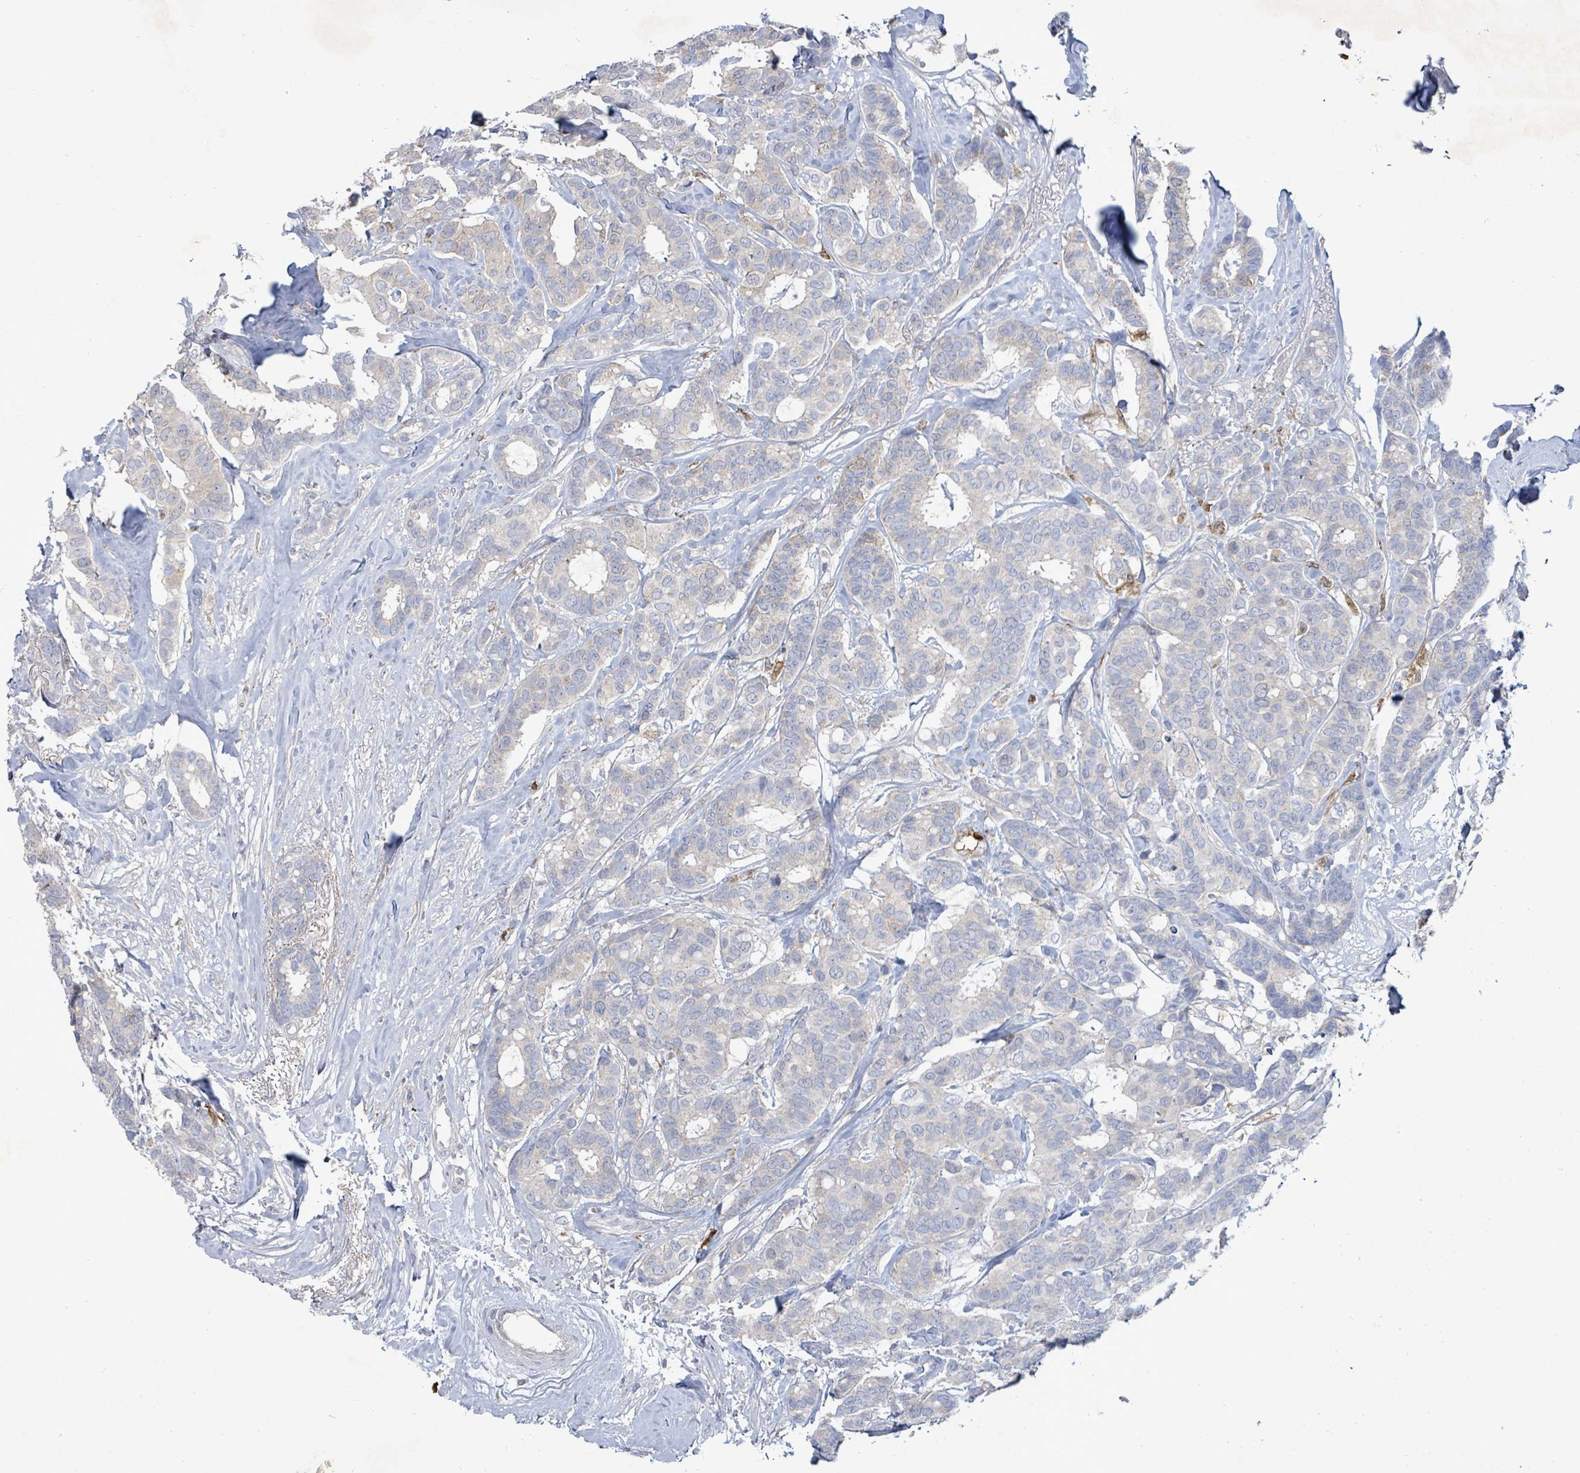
{"staining": {"intensity": "negative", "quantity": "none", "location": "none"}, "tissue": "breast cancer", "cell_type": "Tumor cells", "image_type": "cancer", "snomed": [{"axis": "morphology", "description": "Duct carcinoma"}, {"axis": "topography", "description": "Breast"}], "caption": "Human infiltrating ductal carcinoma (breast) stained for a protein using immunohistochemistry reveals no staining in tumor cells.", "gene": "FAM210A", "patient": {"sex": "female", "age": 87}}